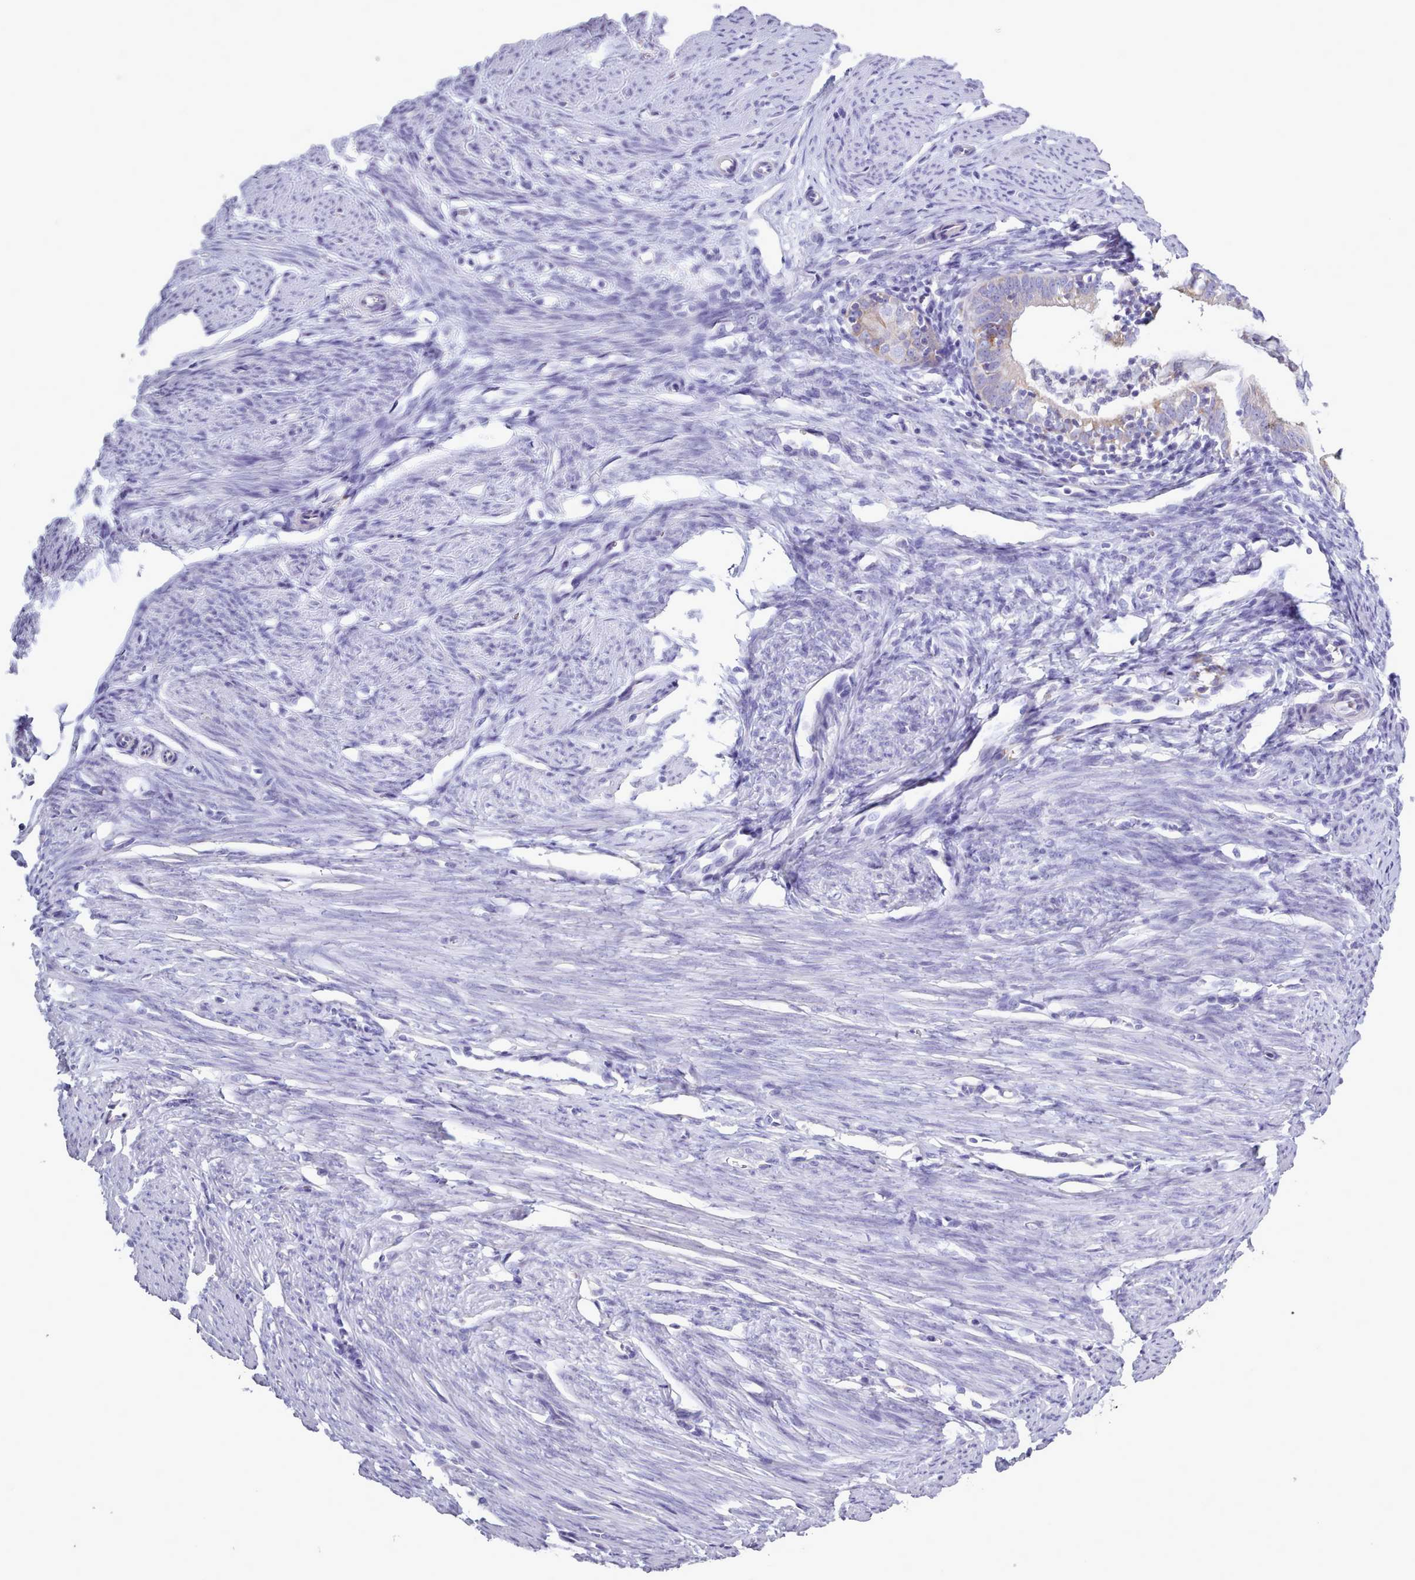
{"staining": {"intensity": "negative", "quantity": "none", "location": "none"}, "tissue": "endometrial cancer", "cell_type": "Tumor cells", "image_type": "cancer", "snomed": [{"axis": "morphology", "description": "Adenocarcinoma, NOS"}, {"axis": "topography", "description": "Endometrium"}], "caption": "Adenocarcinoma (endometrial) was stained to show a protein in brown. There is no significant positivity in tumor cells.", "gene": "XKR8", "patient": {"sex": "female", "age": 51}}